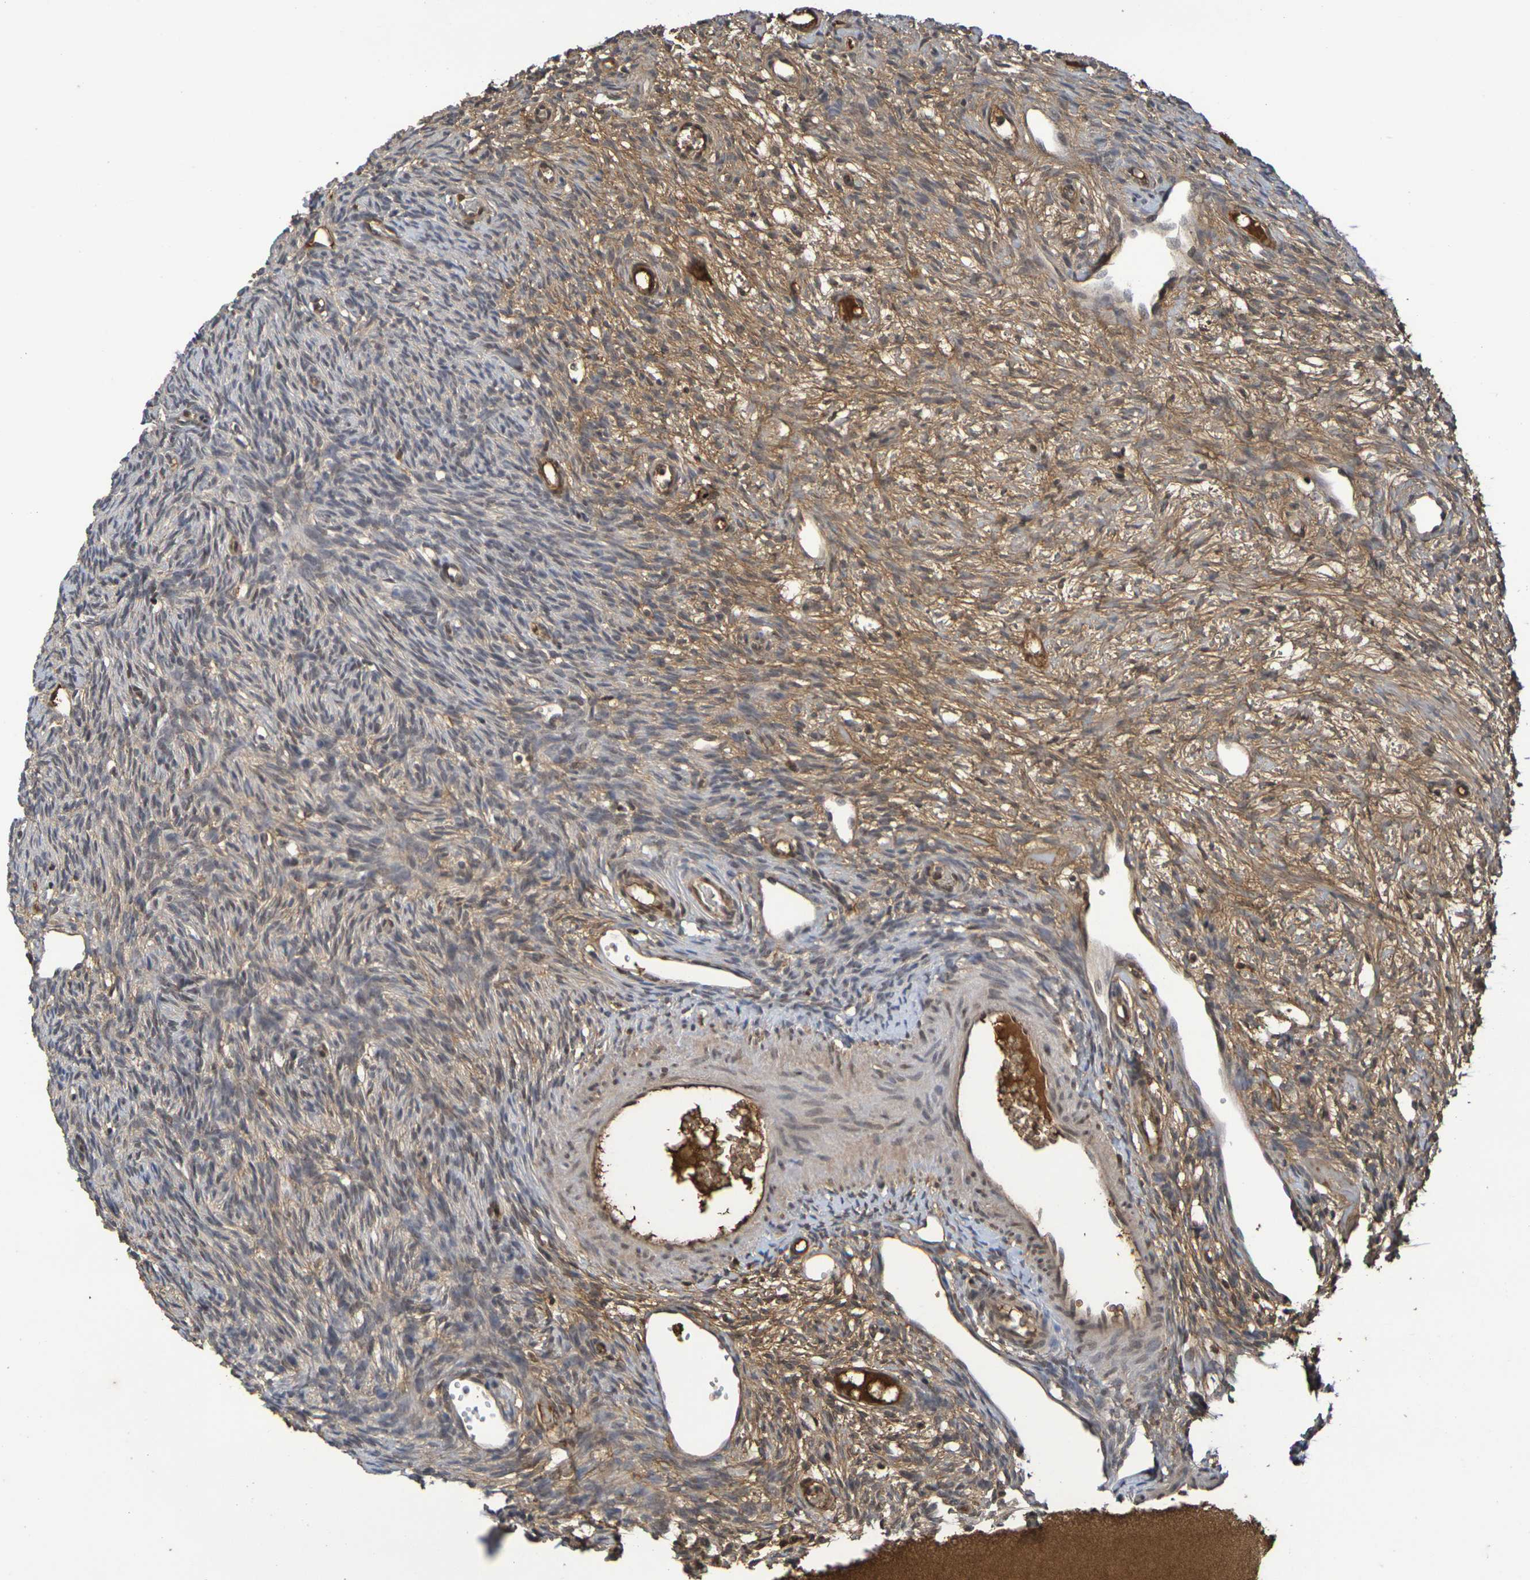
{"staining": {"intensity": "moderate", "quantity": ">75%", "location": "cytoplasmic/membranous,nuclear"}, "tissue": "ovary", "cell_type": "Ovarian stroma cells", "image_type": "normal", "snomed": [{"axis": "morphology", "description": "Normal tissue, NOS"}, {"axis": "topography", "description": "Ovary"}], "caption": "Immunohistochemical staining of benign human ovary demonstrates medium levels of moderate cytoplasmic/membranous,nuclear positivity in approximately >75% of ovarian stroma cells.", "gene": "TERF2", "patient": {"sex": "female", "age": 33}}